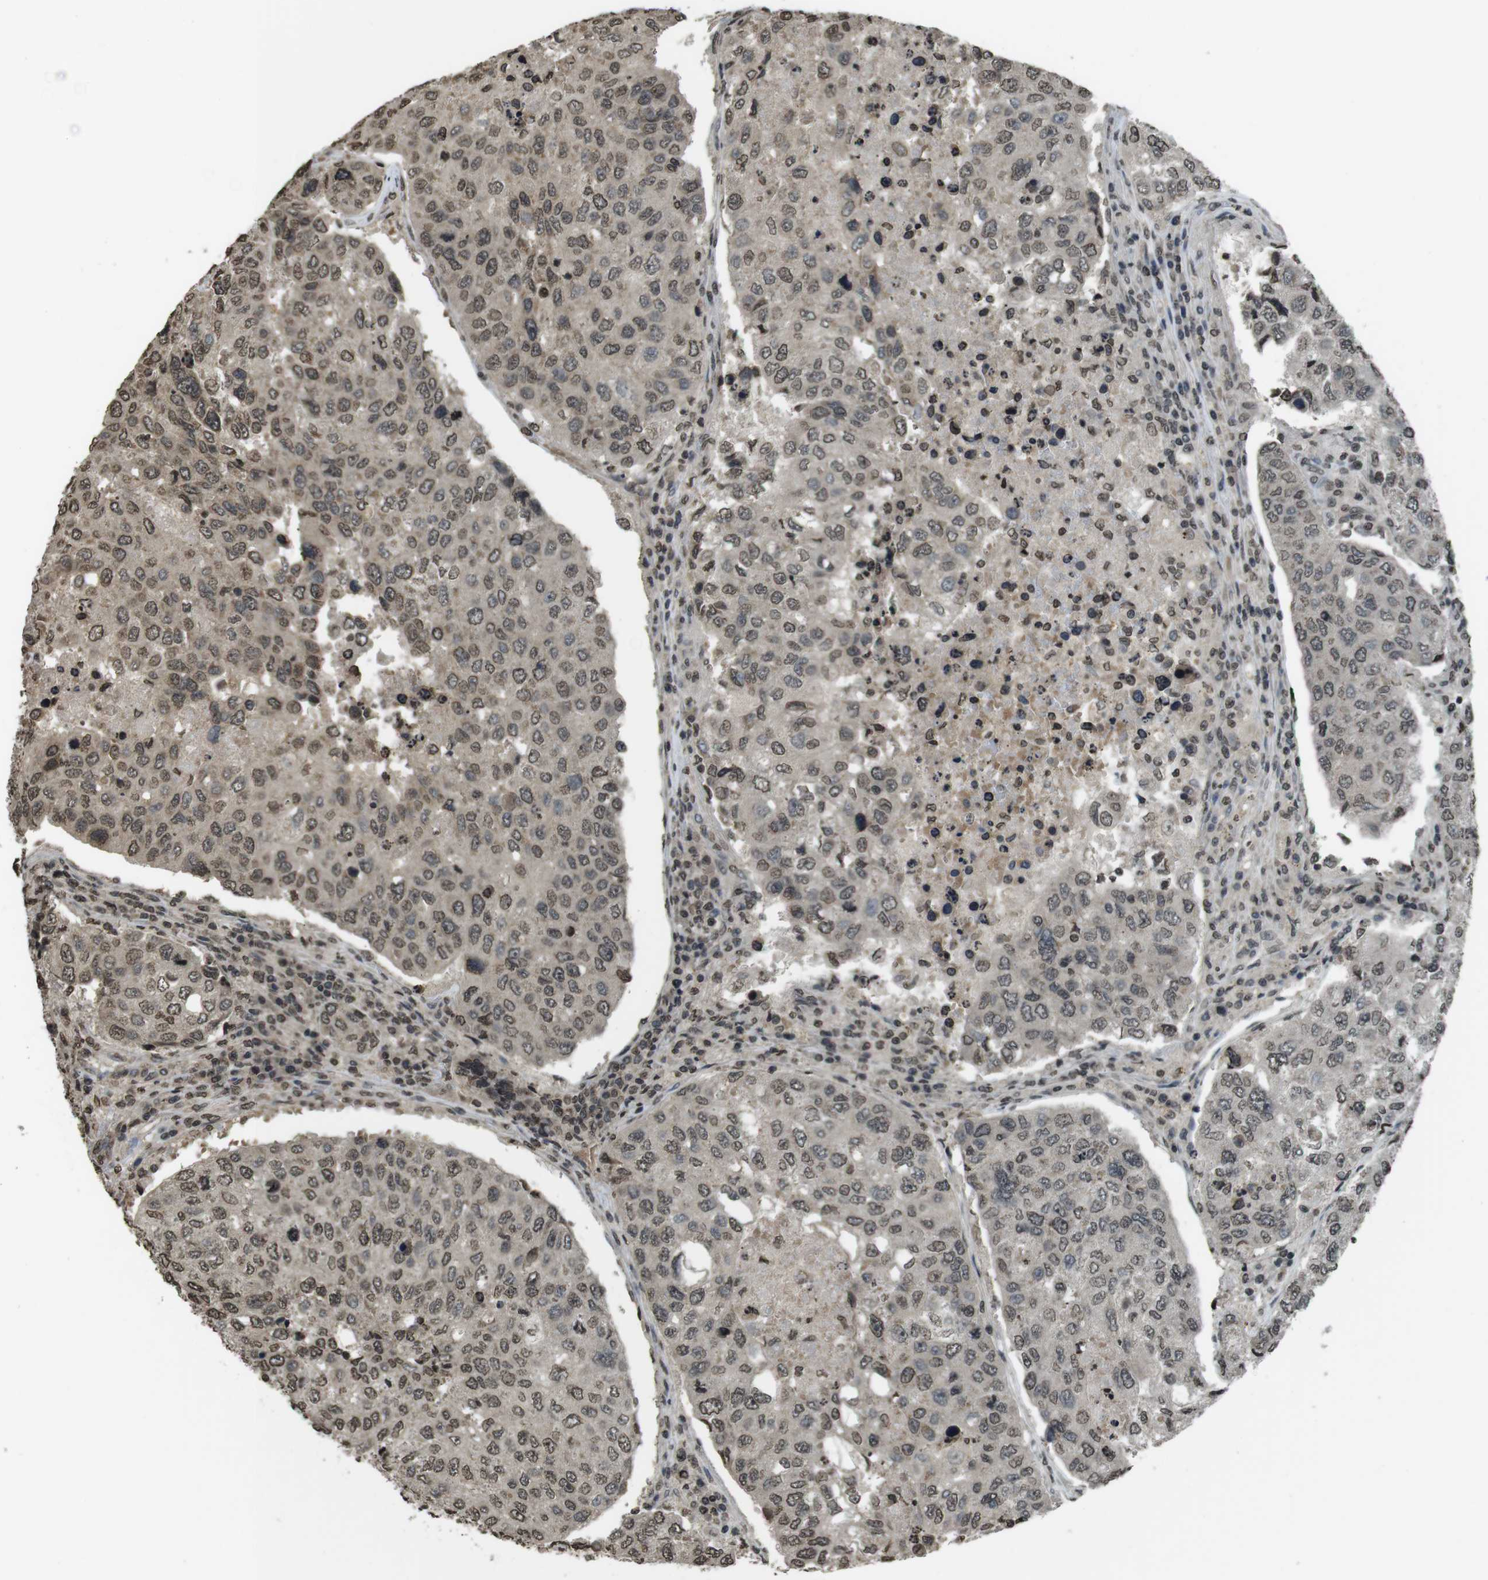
{"staining": {"intensity": "moderate", "quantity": "25%-75%", "location": "nuclear"}, "tissue": "urothelial cancer", "cell_type": "Tumor cells", "image_type": "cancer", "snomed": [{"axis": "morphology", "description": "Urothelial carcinoma, High grade"}, {"axis": "topography", "description": "Lymph node"}, {"axis": "topography", "description": "Urinary bladder"}], "caption": "The immunohistochemical stain shows moderate nuclear expression in tumor cells of high-grade urothelial carcinoma tissue. Ihc stains the protein in brown and the nuclei are stained blue.", "gene": "MAF", "patient": {"sex": "male", "age": 51}}